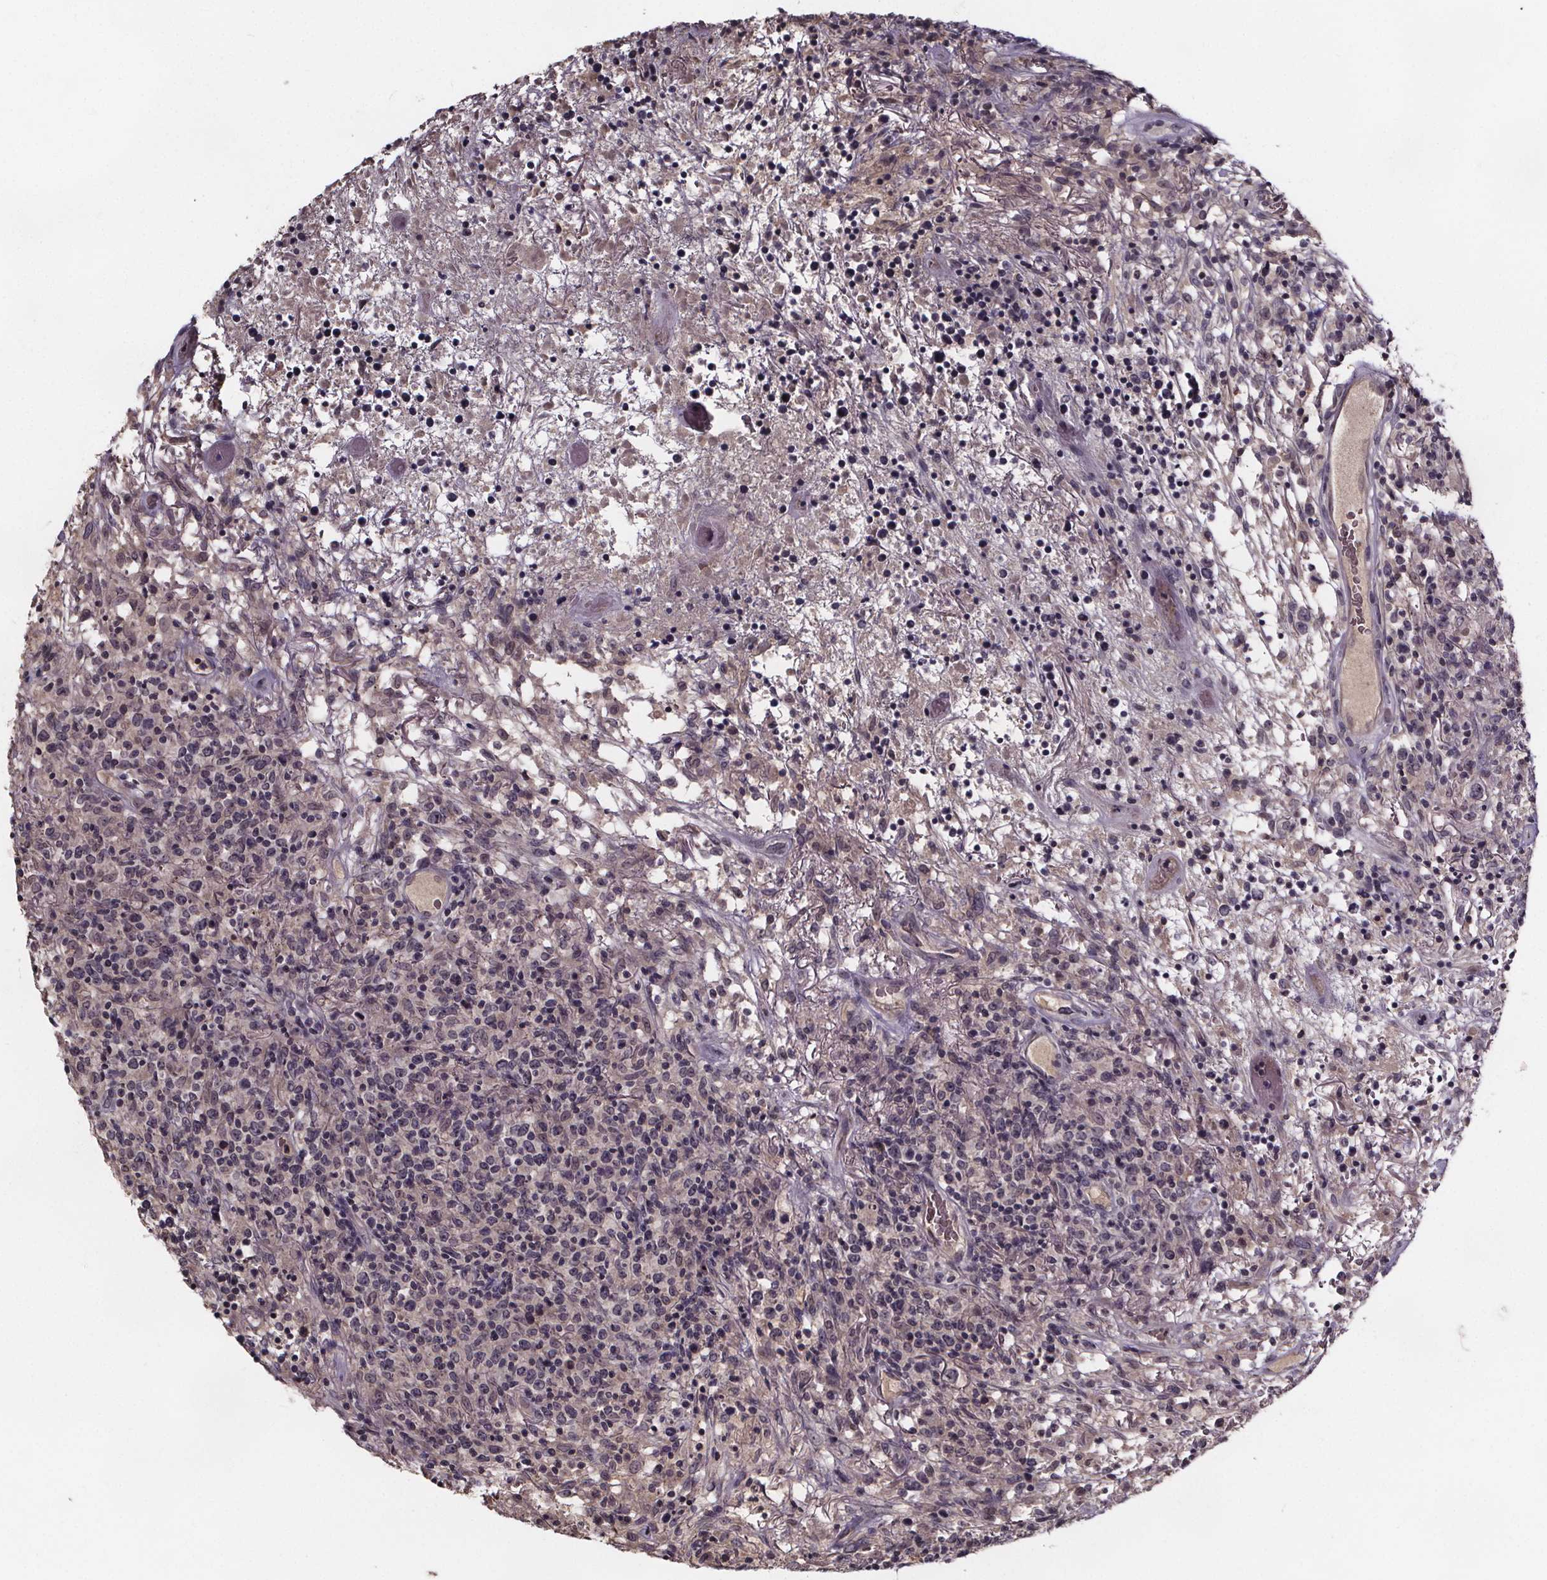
{"staining": {"intensity": "negative", "quantity": "none", "location": "none"}, "tissue": "lymphoma", "cell_type": "Tumor cells", "image_type": "cancer", "snomed": [{"axis": "morphology", "description": "Malignant lymphoma, non-Hodgkin's type, High grade"}, {"axis": "topography", "description": "Lung"}], "caption": "Tumor cells show no significant protein expression in lymphoma.", "gene": "SMIM1", "patient": {"sex": "male", "age": 79}}